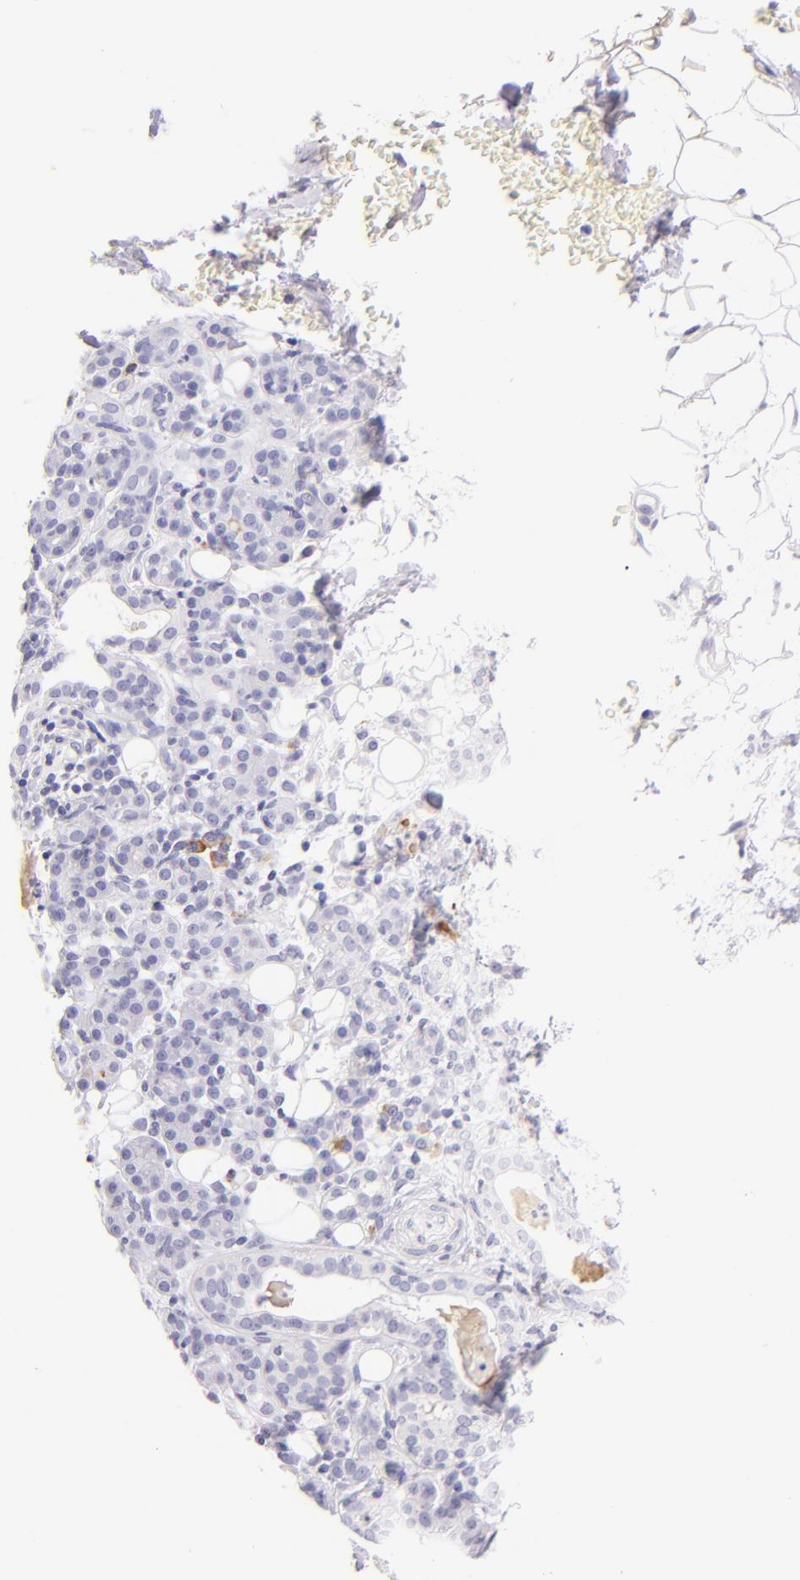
{"staining": {"intensity": "negative", "quantity": "none", "location": "none"}, "tissue": "skin cancer", "cell_type": "Tumor cells", "image_type": "cancer", "snomed": [{"axis": "morphology", "description": "Squamous cell carcinoma, NOS"}, {"axis": "topography", "description": "Skin"}], "caption": "Immunohistochemistry (IHC) histopathology image of human squamous cell carcinoma (skin) stained for a protein (brown), which shows no staining in tumor cells. Nuclei are stained in blue.", "gene": "SDC1", "patient": {"sex": "male", "age": 84}}